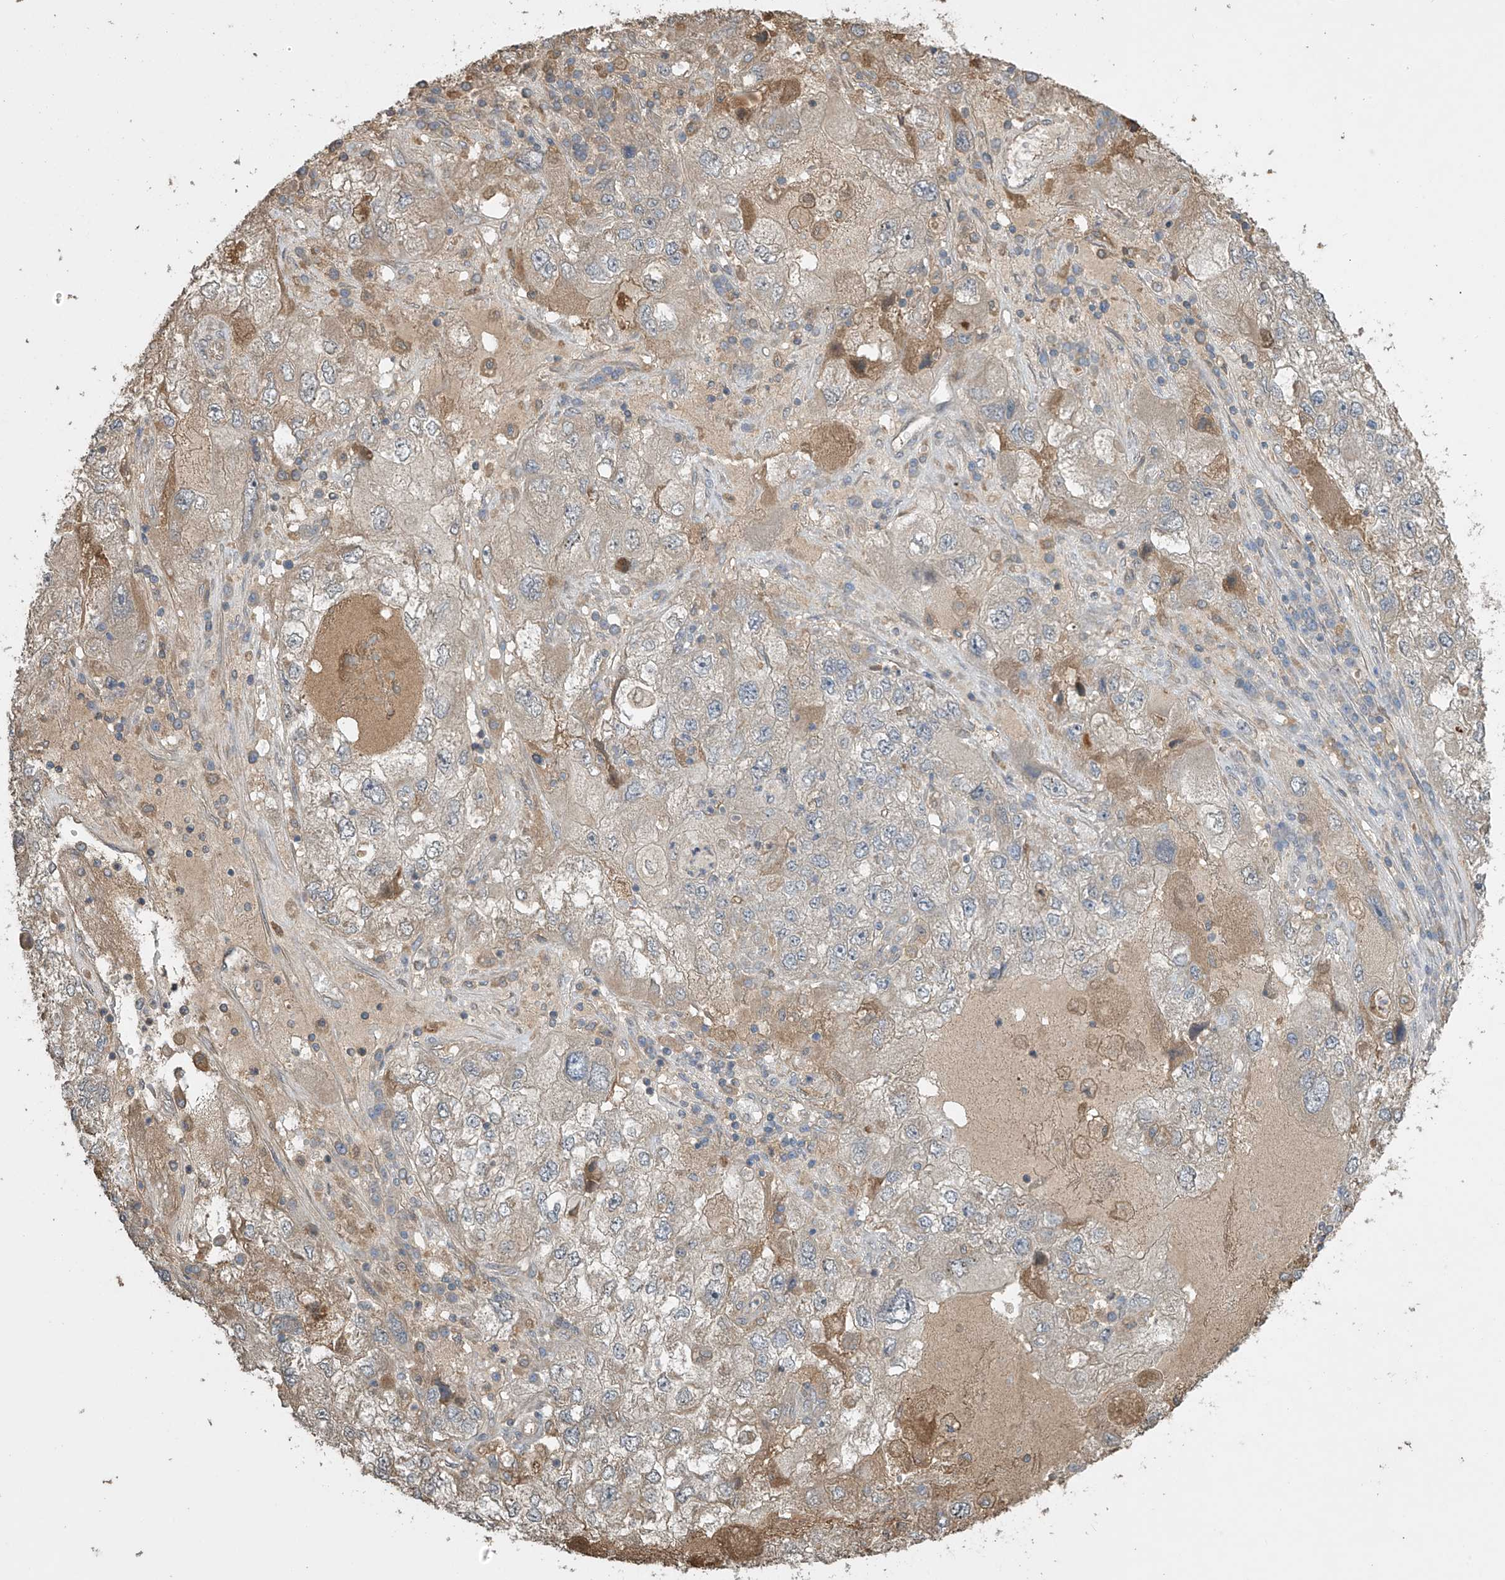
{"staining": {"intensity": "weak", "quantity": "25%-75%", "location": "cytoplasmic/membranous"}, "tissue": "endometrial cancer", "cell_type": "Tumor cells", "image_type": "cancer", "snomed": [{"axis": "morphology", "description": "Adenocarcinoma, NOS"}, {"axis": "topography", "description": "Endometrium"}], "caption": "Immunohistochemistry staining of endometrial cancer (adenocarcinoma), which shows low levels of weak cytoplasmic/membranous staining in approximately 25%-75% of tumor cells indicating weak cytoplasmic/membranous protein staining. The staining was performed using DAB (brown) for protein detection and nuclei were counterstained in hematoxylin (blue).", "gene": "SLFN14", "patient": {"sex": "female", "age": 49}}